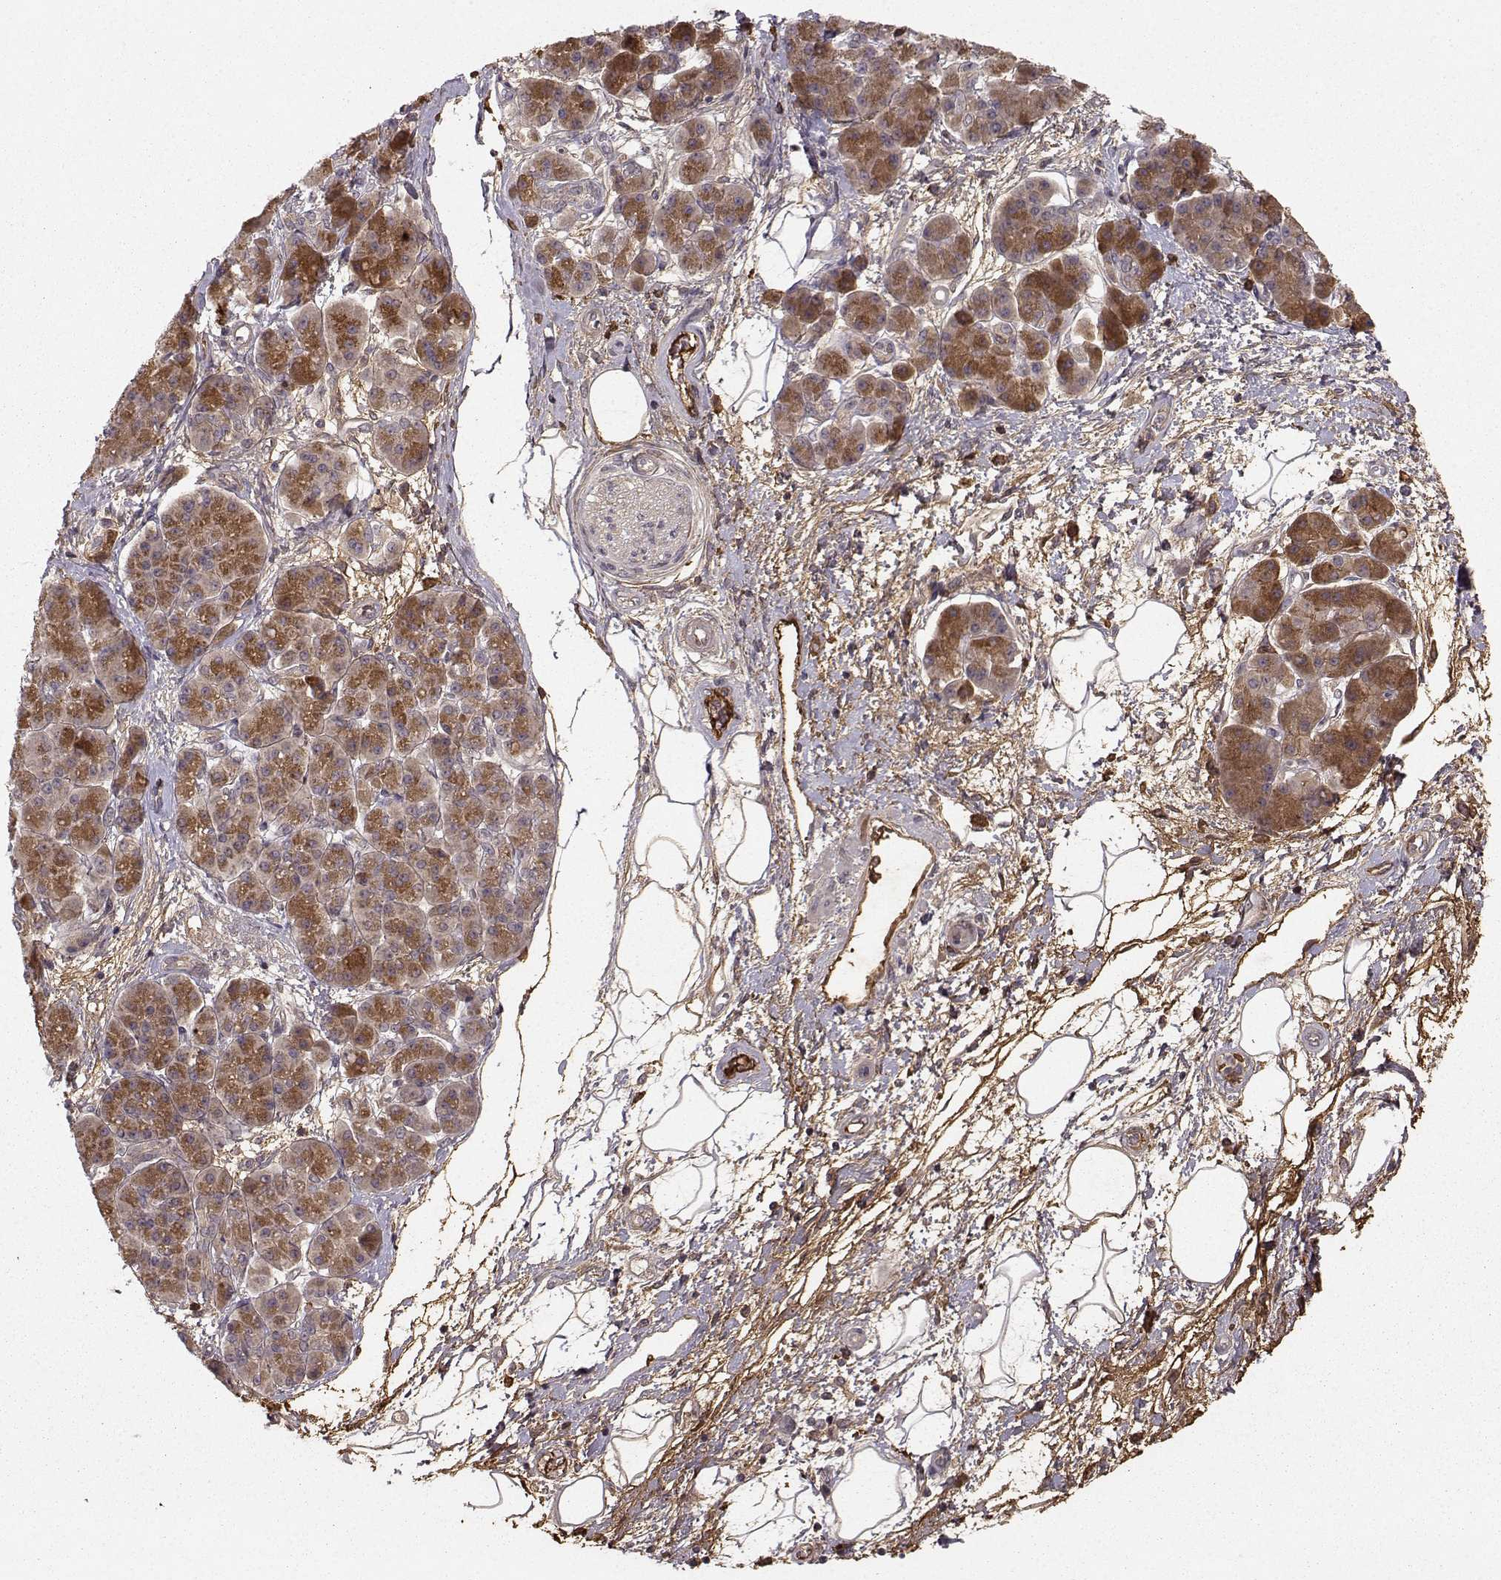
{"staining": {"intensity": "moderate", "quantity": "25%-75%", "location": "cytoplasmic/membranous"}, "tissue": "pancreatic cancer", "cell_type": "Tumor cells", "image_type": "cancer", "snomed": [{"axis": "morphology", "description": "Adenocarcinoma, NOS"}, {"axis": "topography", "description": "Pancreas"}], "caption": "Pancreatic adenocarcinoma was stained to show a protein in brown. There is medium levels of moderate cytoplasmic/membranous expression in about 25%-75% of tumor cells. The protein of interest is stained brown, and the nuclei are stained in blue (DAB (3,3'-diaminobenzidine) IHC with brightfield microscopy, high magnification).", "gene": "WNT6", "patient": {"sex": "female", "age": 73}}